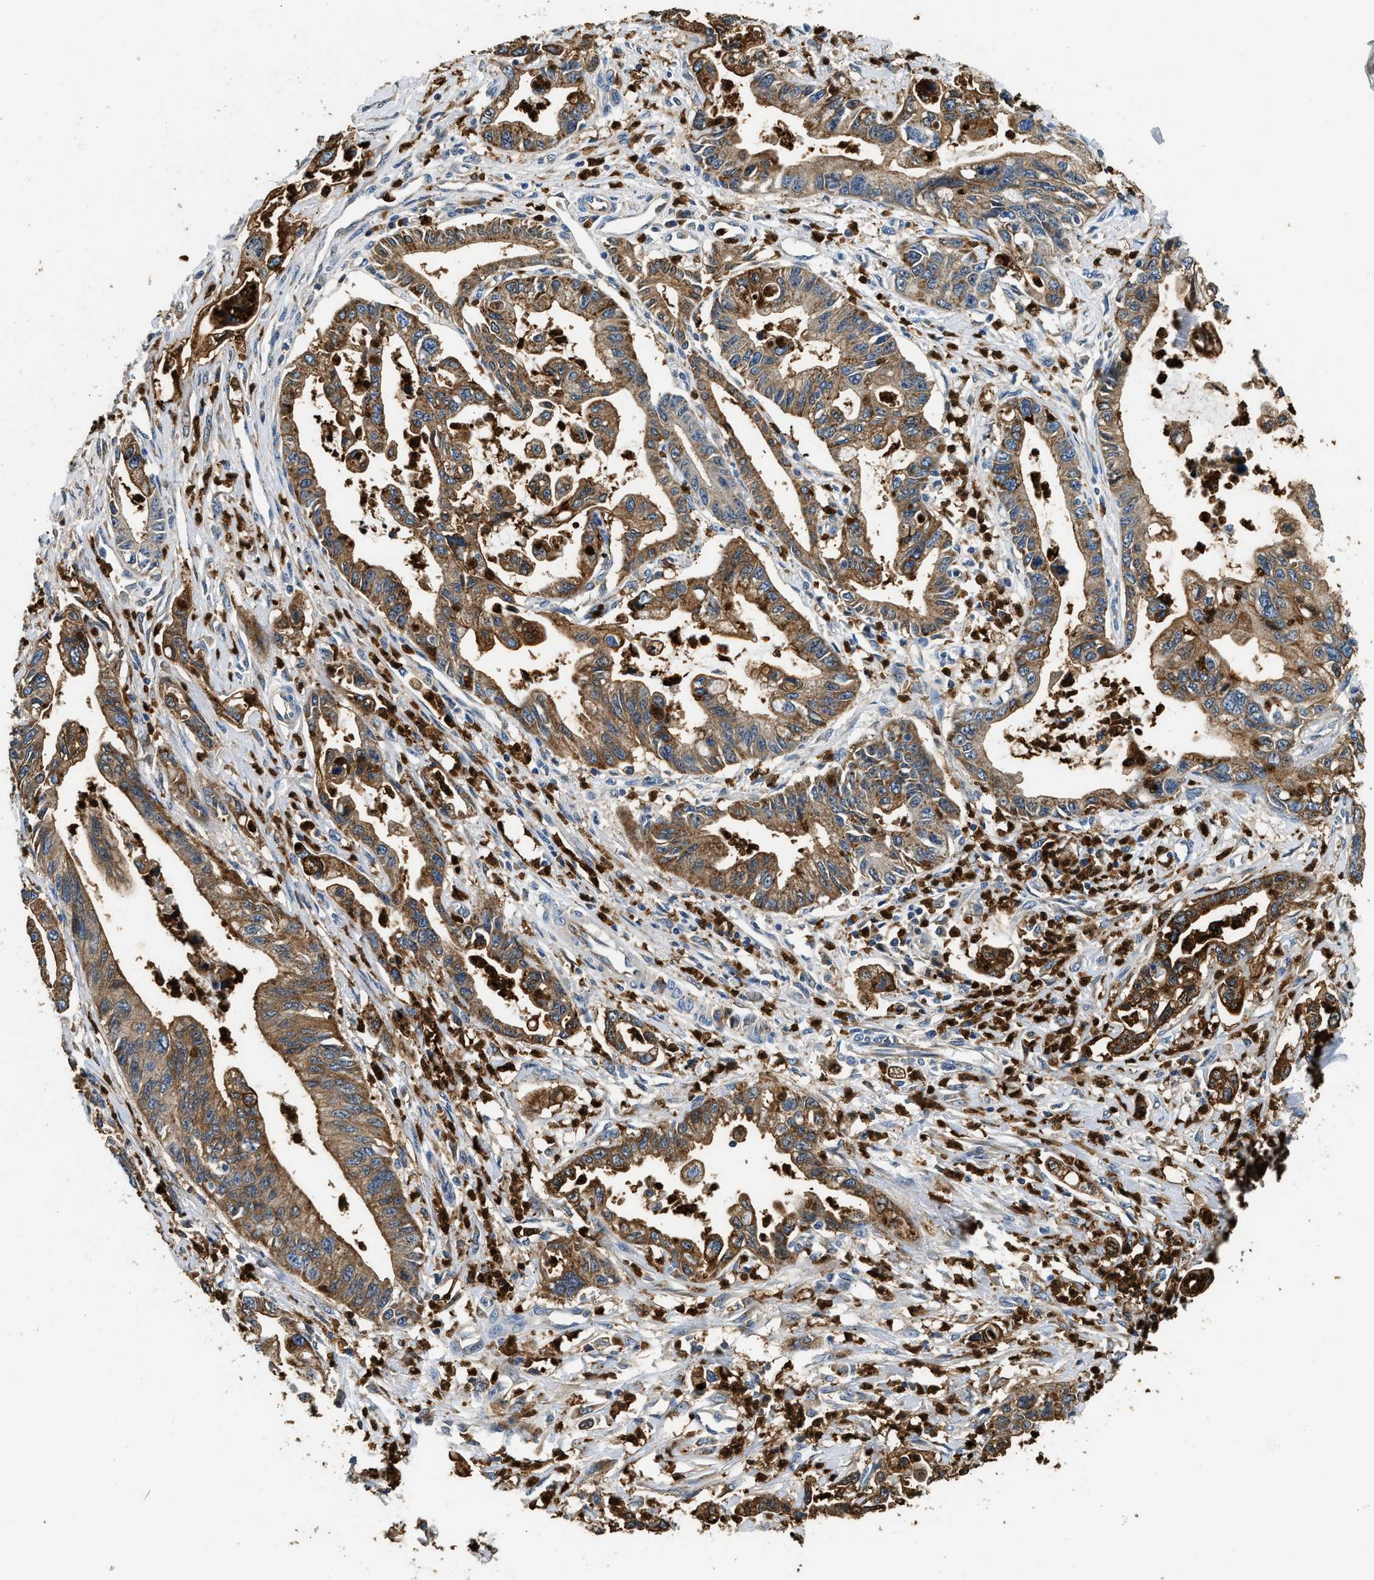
{"staining": {"intensity": "moderate", "quantity": ">75%", "location": "cytoplasmic/membranous"}, "tissue": "pancreatic cancer", "cell_type": "Tumor cells", "image_type": "cancer", "snomed": [{"axis": "morphology", "description": "Adenocarcinoma, NOS"}, {"axis": "topography", "description": "Pancreas"}], "caption": "DAB immunohistochemical staining of pancreatic adenocarcinoma displays moderate cytoplasmic/membranous protein staining in about >75% of tumor cells. (brown staining indicates protein expression, while blue staining denotes nuclei).", "gene": "ANXA3", "patient": {"sex": "male", "age": 56}}